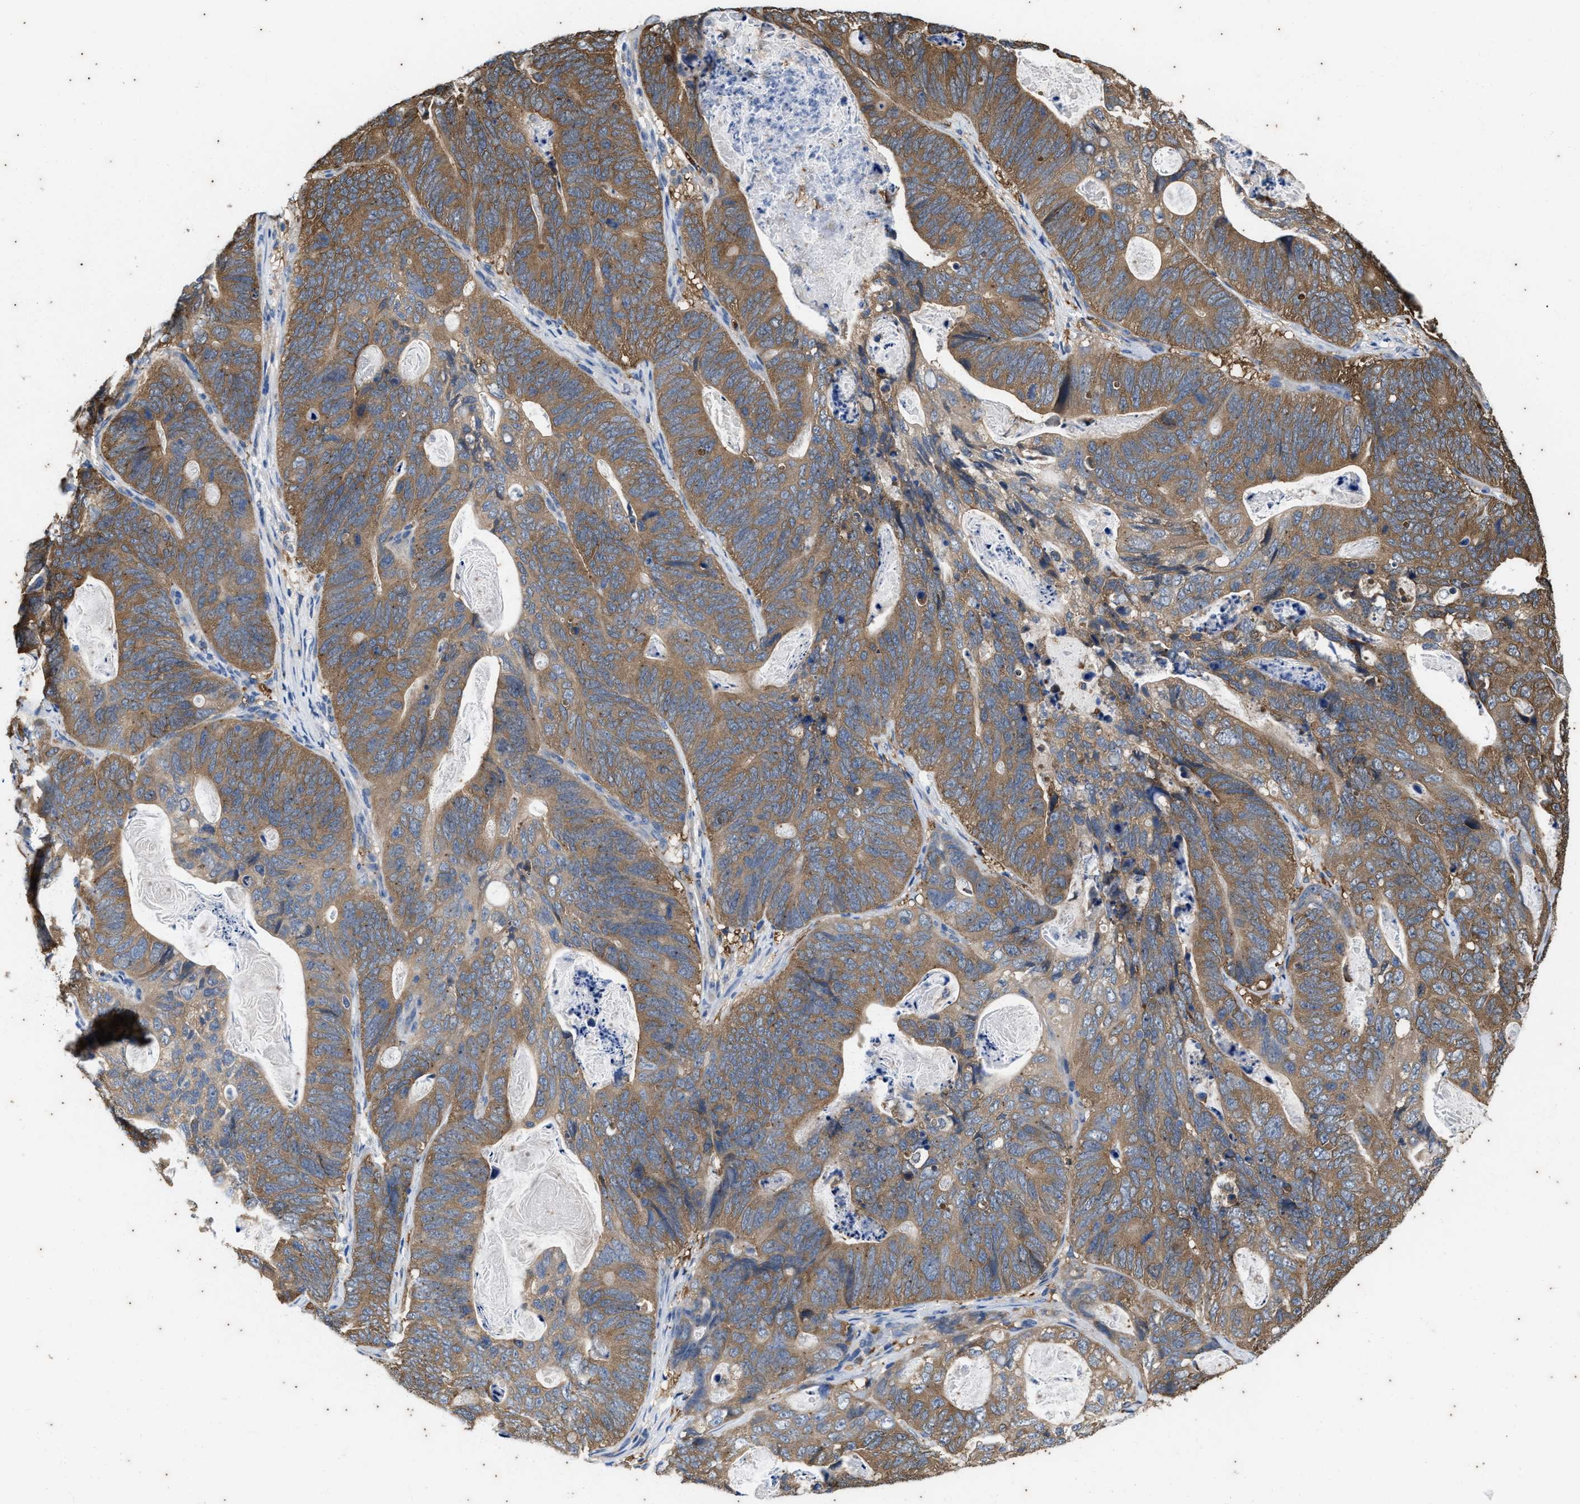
{"staining": {"intensity": "moderate", "quantity": ">75%", "location": "cytoplasmic/membranous"}, "tissue": "stomach cancer", "cell_type": "Tumor cells", "image_type": "cancer", "snomed": [{"axis": "morphology", "description": "Normal tissue, NOS"}, {"axis": "morphology", "description": "Adenocarcinoma, NOS"}, {"axis": "topography", "description": "Stomach"}], "caption": "Immunohistochemical staining of stomach cancer demonstrates moderate cytoplasmic/membranous protein positivity in approximately >75% of tumor cells. (IHC, brightfield microscopy, high magnification).", "gene": "COX19", "patient": {"sex": "female", "age": 89}}